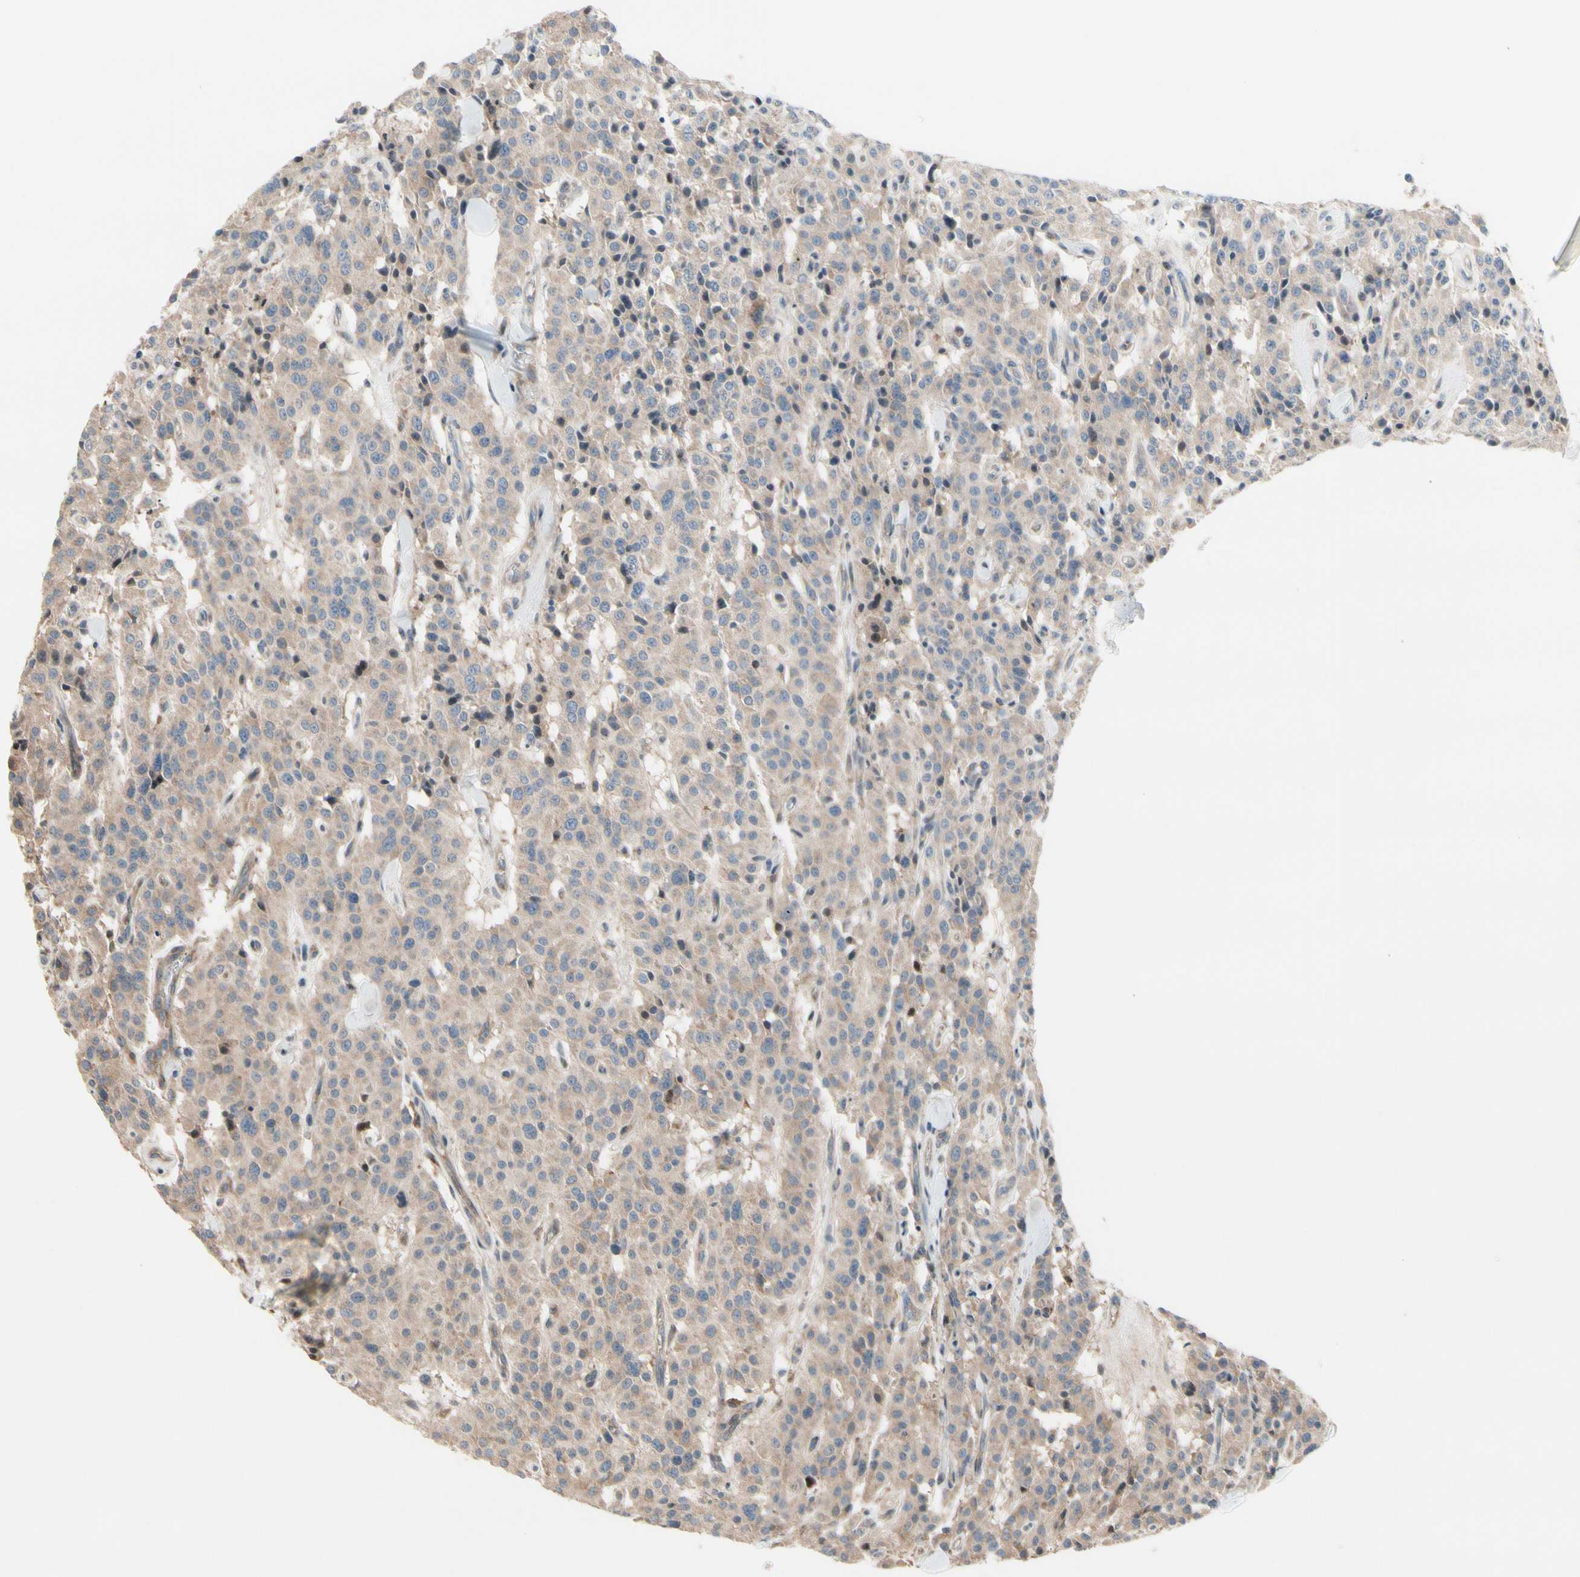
{"staining": {"intensity": "weak", "quantity": ">75%", "location": "cytoplasmic/membranous"}, "tissue": "carcinoid", "cell_type": "Tumor cells", "image_type": "cancer", "snomed": [{"axis": "morphology", "description": "Carcinoid, malignant, NOS"}, {"axis": "topography", "description": "Lung"}], "caption": "Immunohistochemical staining of carcinoid shows low levels of weak cytoplasmic/membranous protein positivity in about >75% of tumor cells.", "gene": "SNX29", "patient": {"sex": "male", "age": 30}}